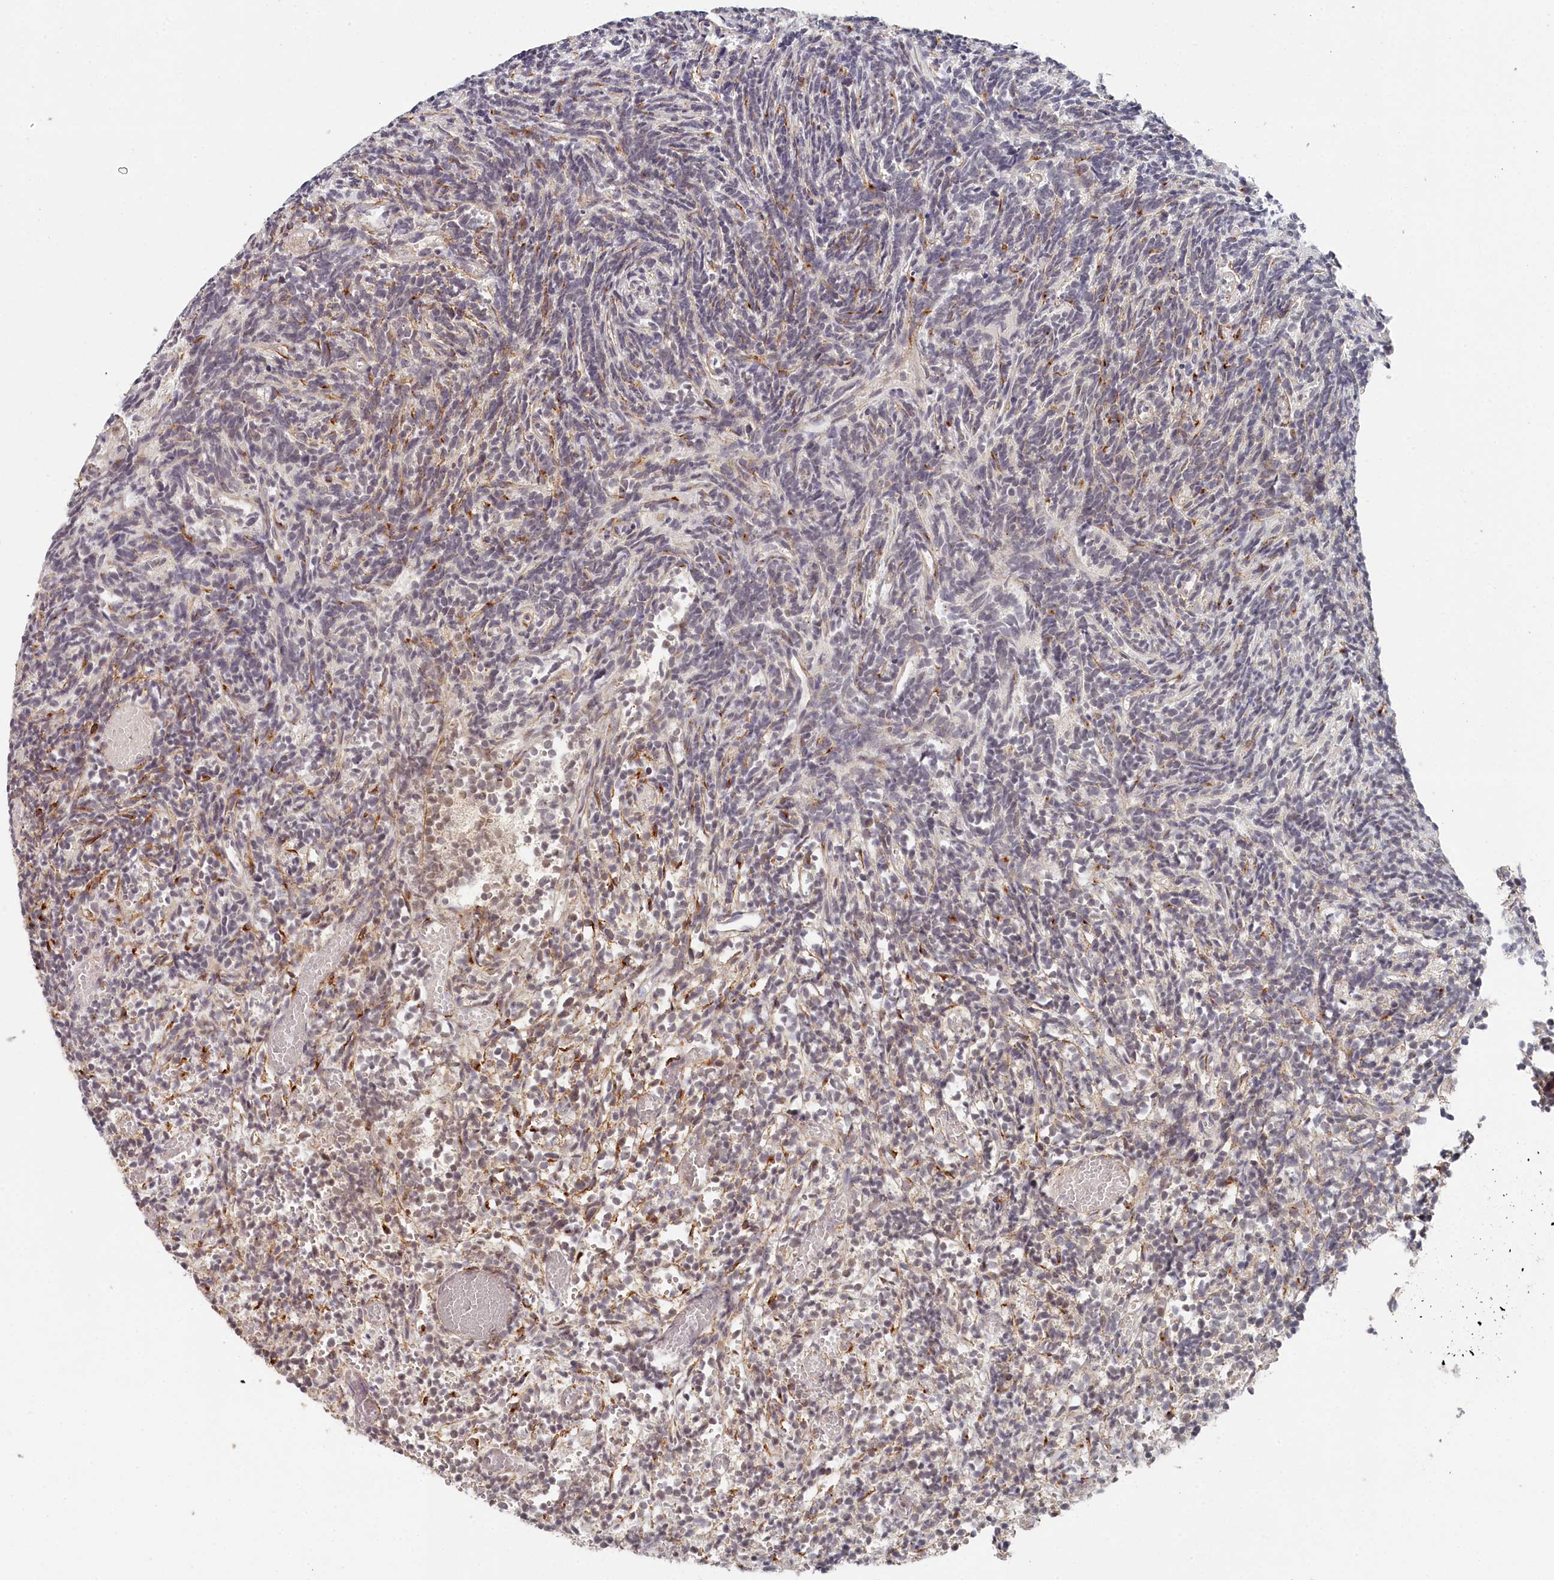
{"staining": {"intensity": "moderate", "quantity": "<25%", "location": "cytoplasmic/membranous"}, "tissue": "glioma", "cell_type": "Tumor cells", "image_type": "cancer", "snomed": [{"axis": "morphology", "description": "Glioma, malignant, Low grade"}, {"axis": "topography", "description": "Brain"}], "caption": "Immunohistochemical staining of glioma exhibits moderate cytoplasmic/membranous protein expression in approximately <25% of tumor cells.", "gene": "EXOSC1", "patient": {"sex": "female", "age": 1}}